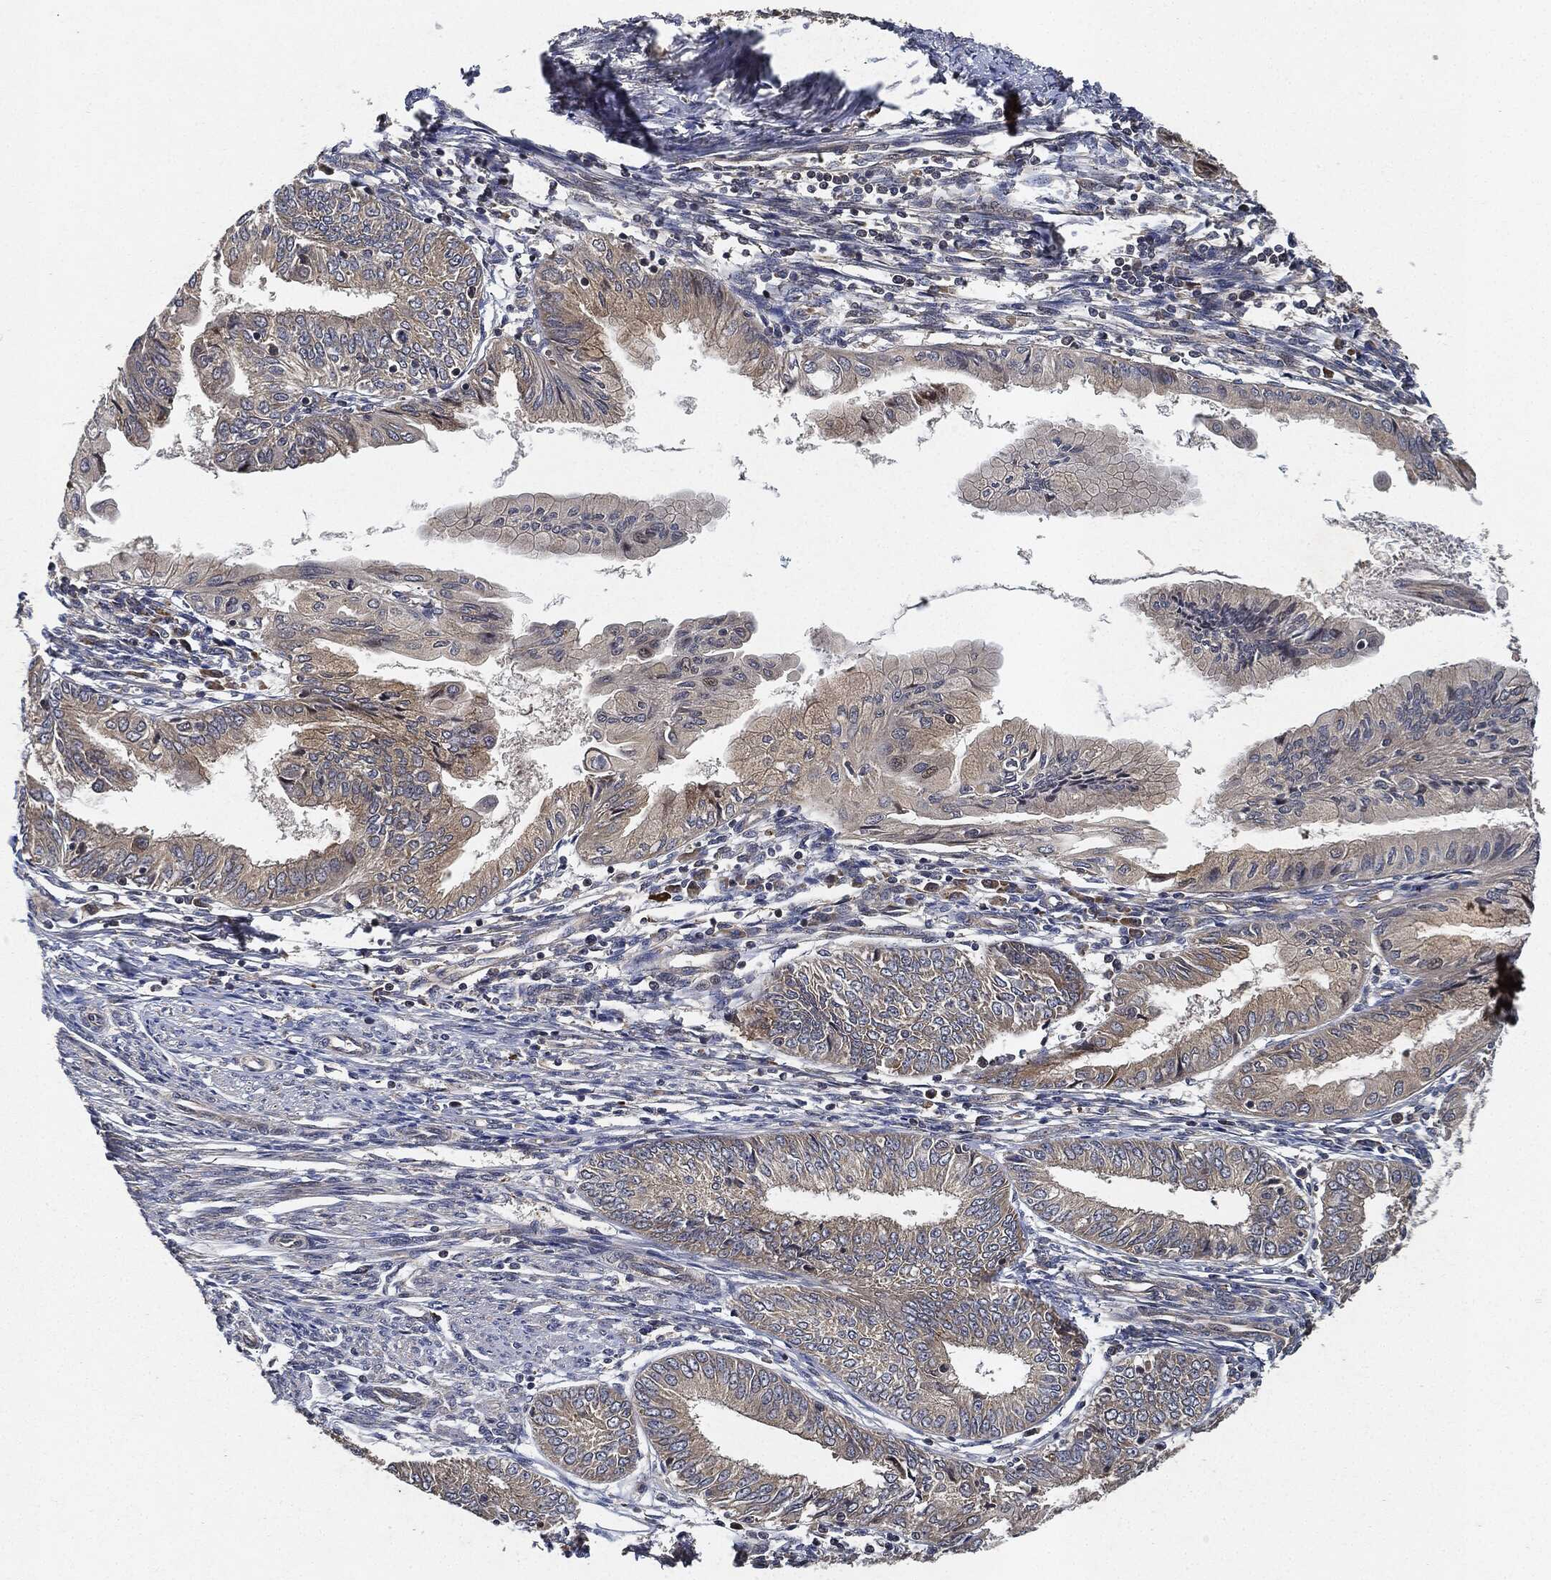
{"staining": {"intensity": "weak", "quantity": "<25%", "location": "cytoplasmic/membranous"}, "tissue": "endometrial cancer", "cell_type": "Tumor cells", "image_type": "cancer", "snomed": [{"axis": "morphology", "description": "Adenocarcinoma, NOS"}, {"axis": "topography", "description": "Endometrium"}], "caption": "Human endometrial adenocarcinoma stained for a protein using IHC exhibits no staining in tumor cells.", "gene": "MLST8", "patient": {"sex": "female", "age": 68}}